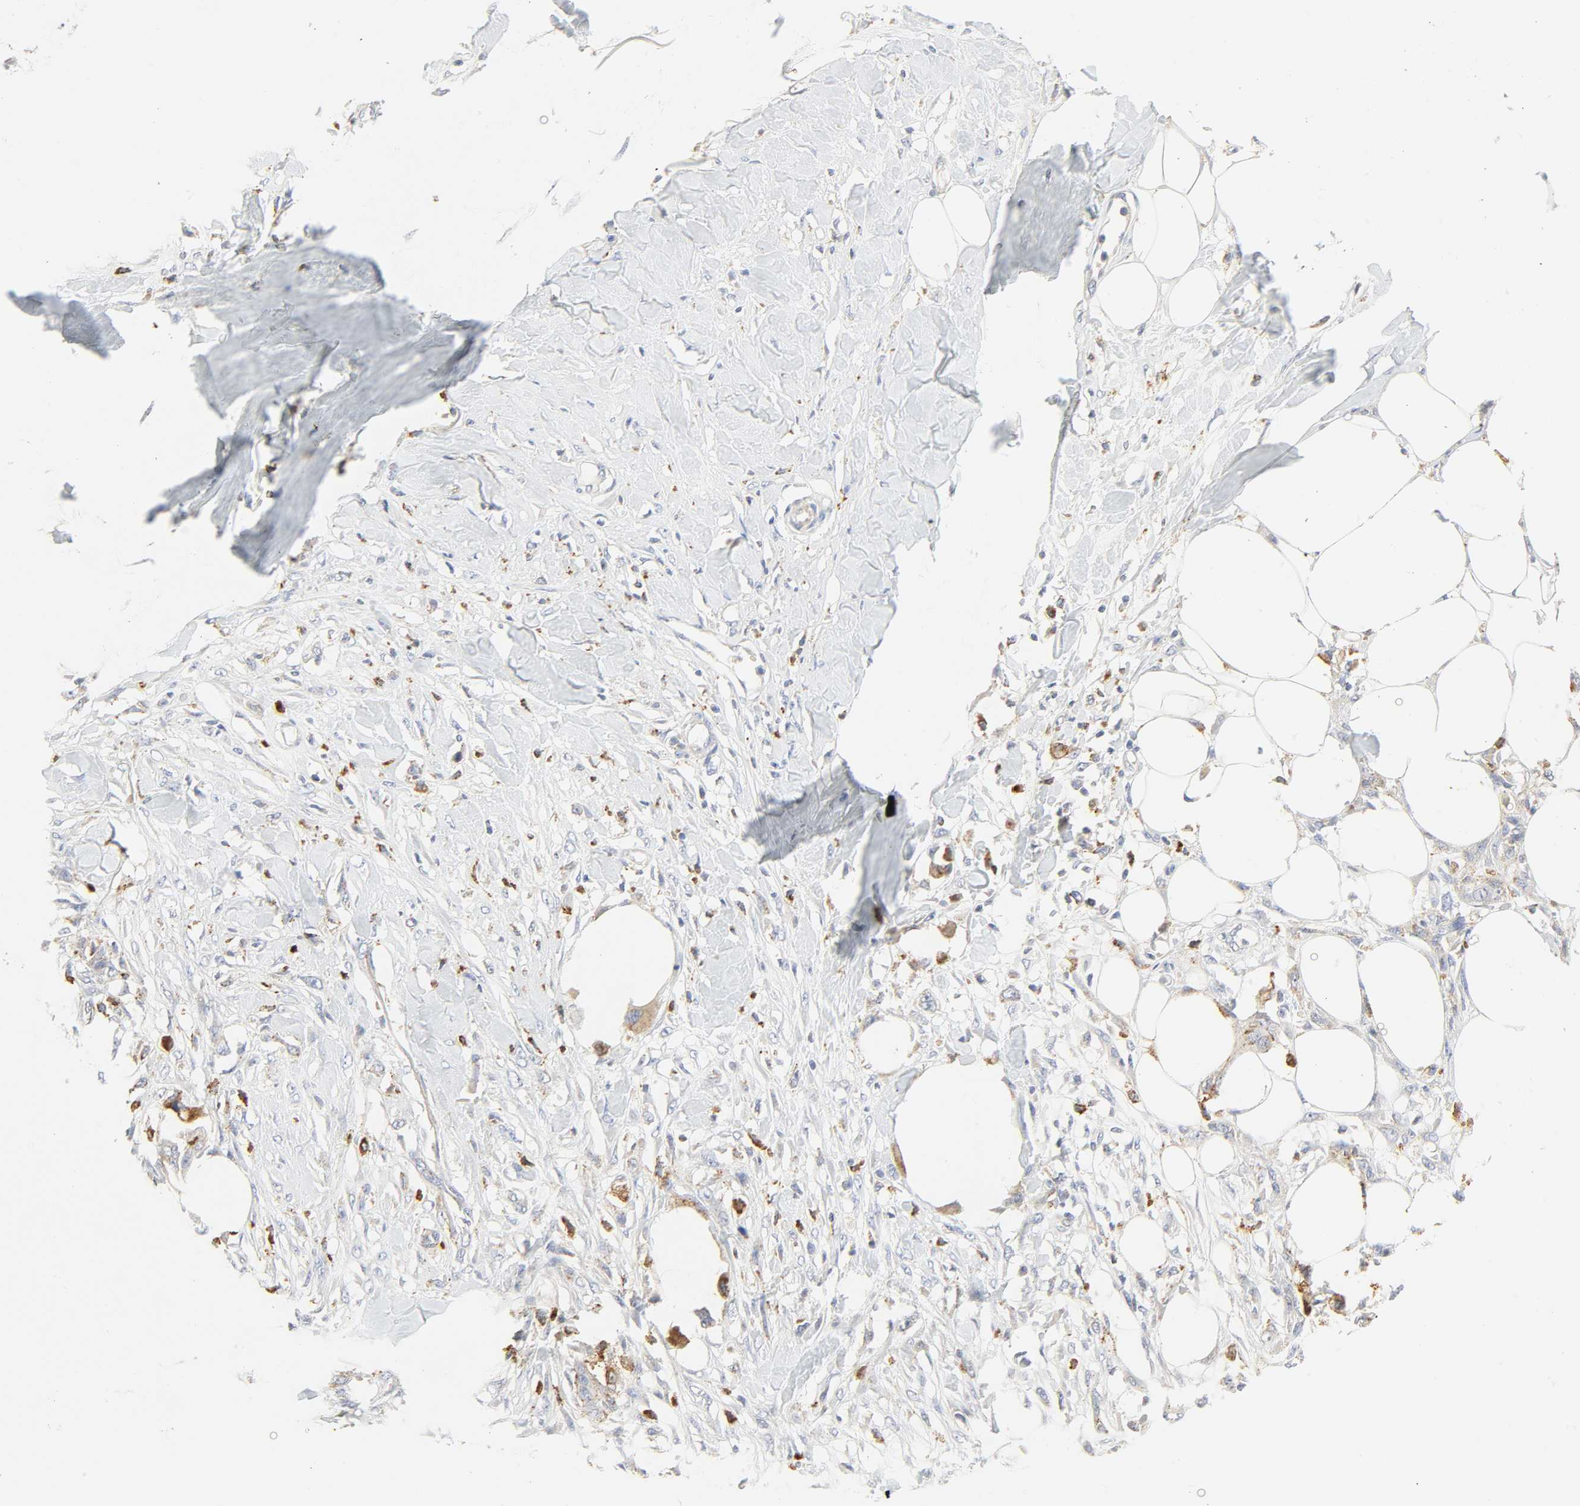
{"staining": {"intensity": "moderate", "quantity": "<25%", "location": "cytoplasmic/membranous"}, "tissue": "skin cancer", "cell_type": "Tumor cells", "image_type": "cancer", "snomed": [{"axis": "morphology", "description": "Normal tissue, NOS"}, {"axis": "morphology", "description": "Squamous cell carcinoma, NOS"}, {"axis": "topography", "description": "Skin"}], "caption": "About <25% of tumor cells in human squamous cell carcinoma (skin) exhibit moderate cytoplasmic/membranous protein staining as visualized by brown immunohistochemical staining.", "gene": "CAMK2A", "patient": {"sex": "female", "age": 59}}